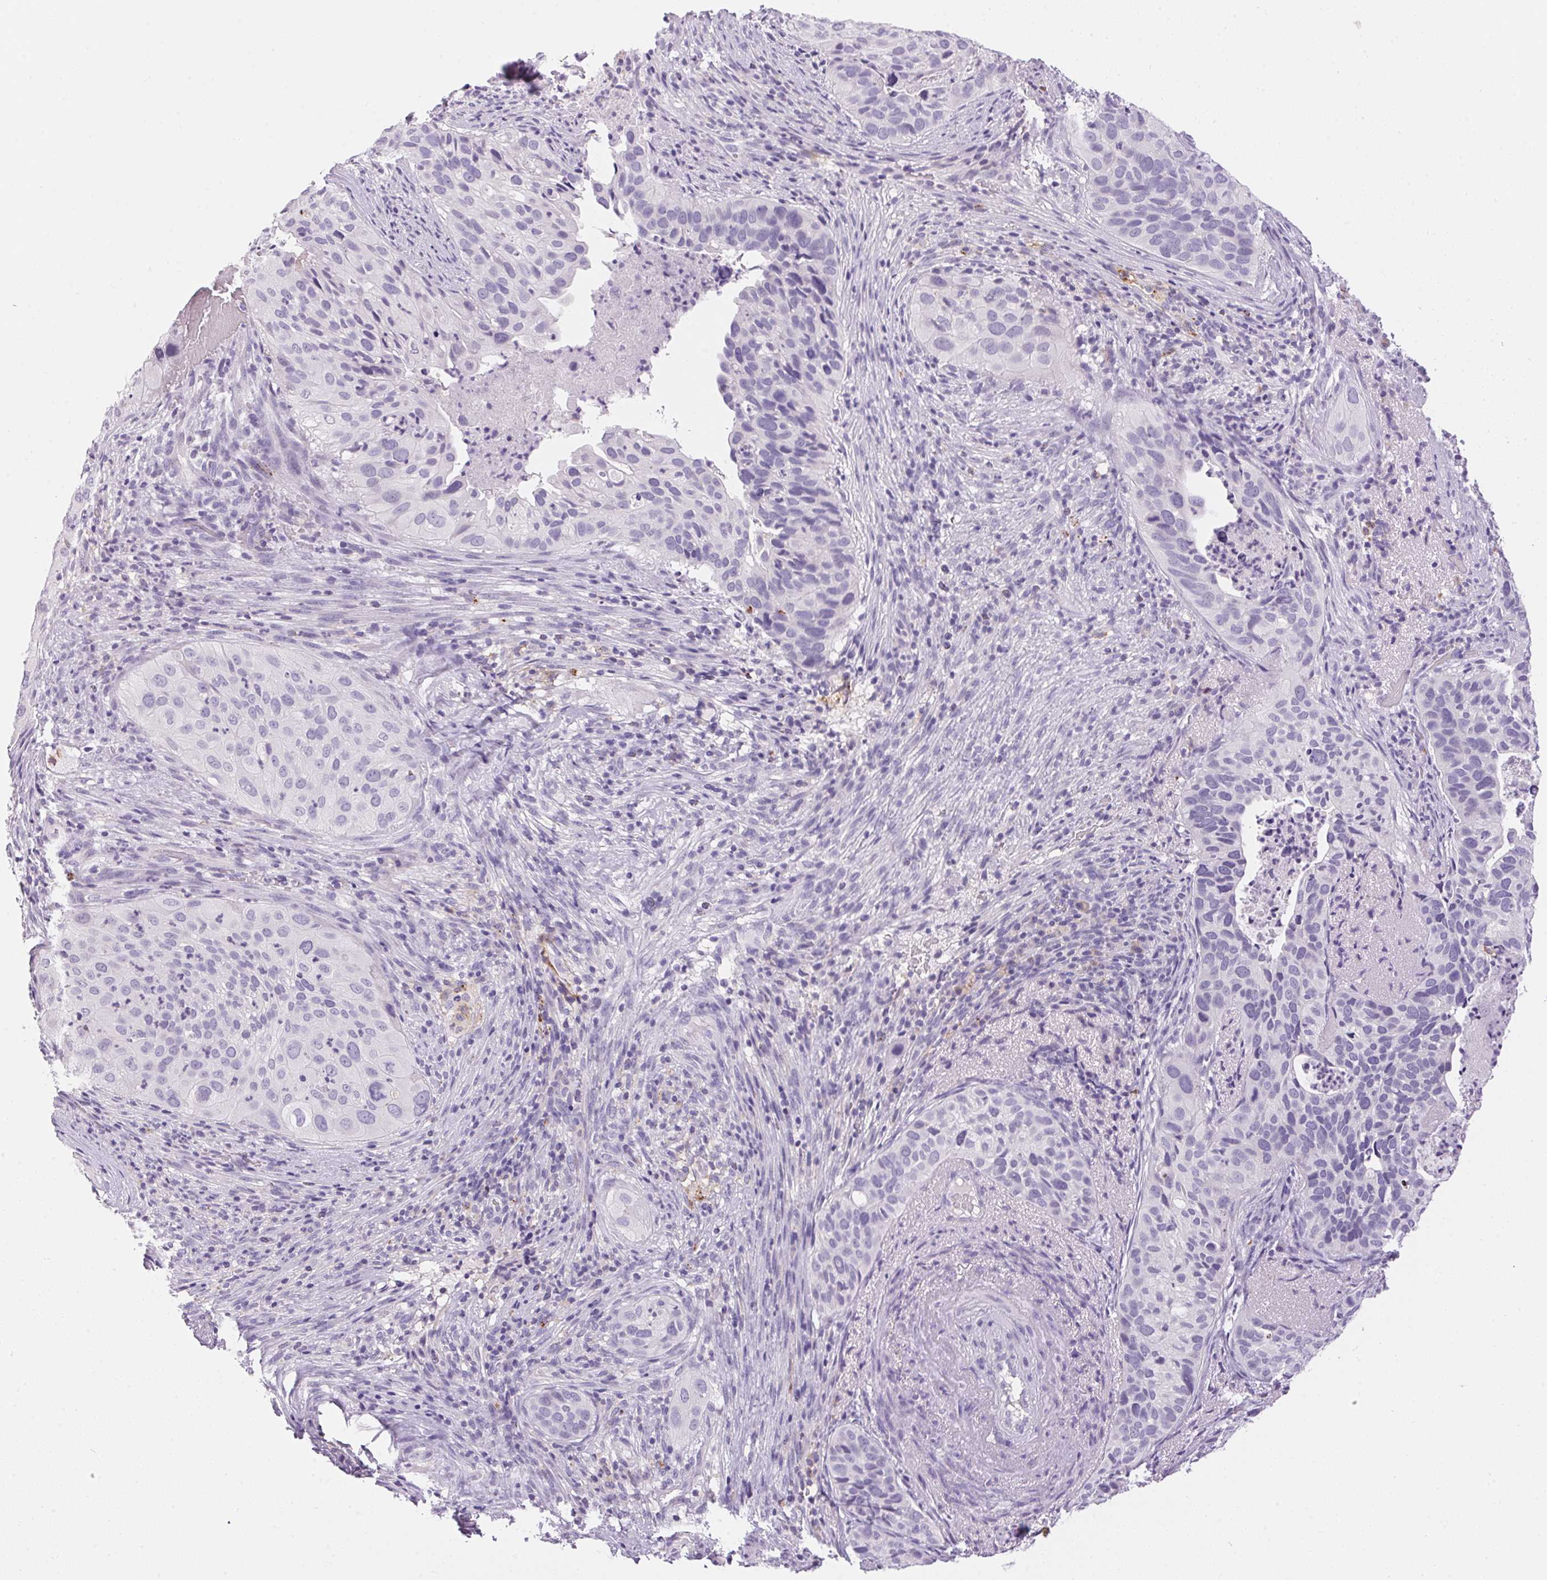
{"staining": {"intensity": "negative", "quantity": "none", "location": "none"}, "tissue": "cervical cancer", "cell_type": "Tumor cells", "image_type": "cancer", "snomed": [{"axis": "morphology", "description": "Squamous cell carcinoma, NOS"}, {"axis": "topography", "description": "Cervix"}], "caption": "A histopathology image of human squamous cell carcinoma (cervical) is negative for staining in tumor cells. The staining is performed using DAB brown chromogen with nuclei counter-stained in using hematoxylin.", "gene": "PNLIPRP3", "patient": {"sex": "female", "age": 38}}